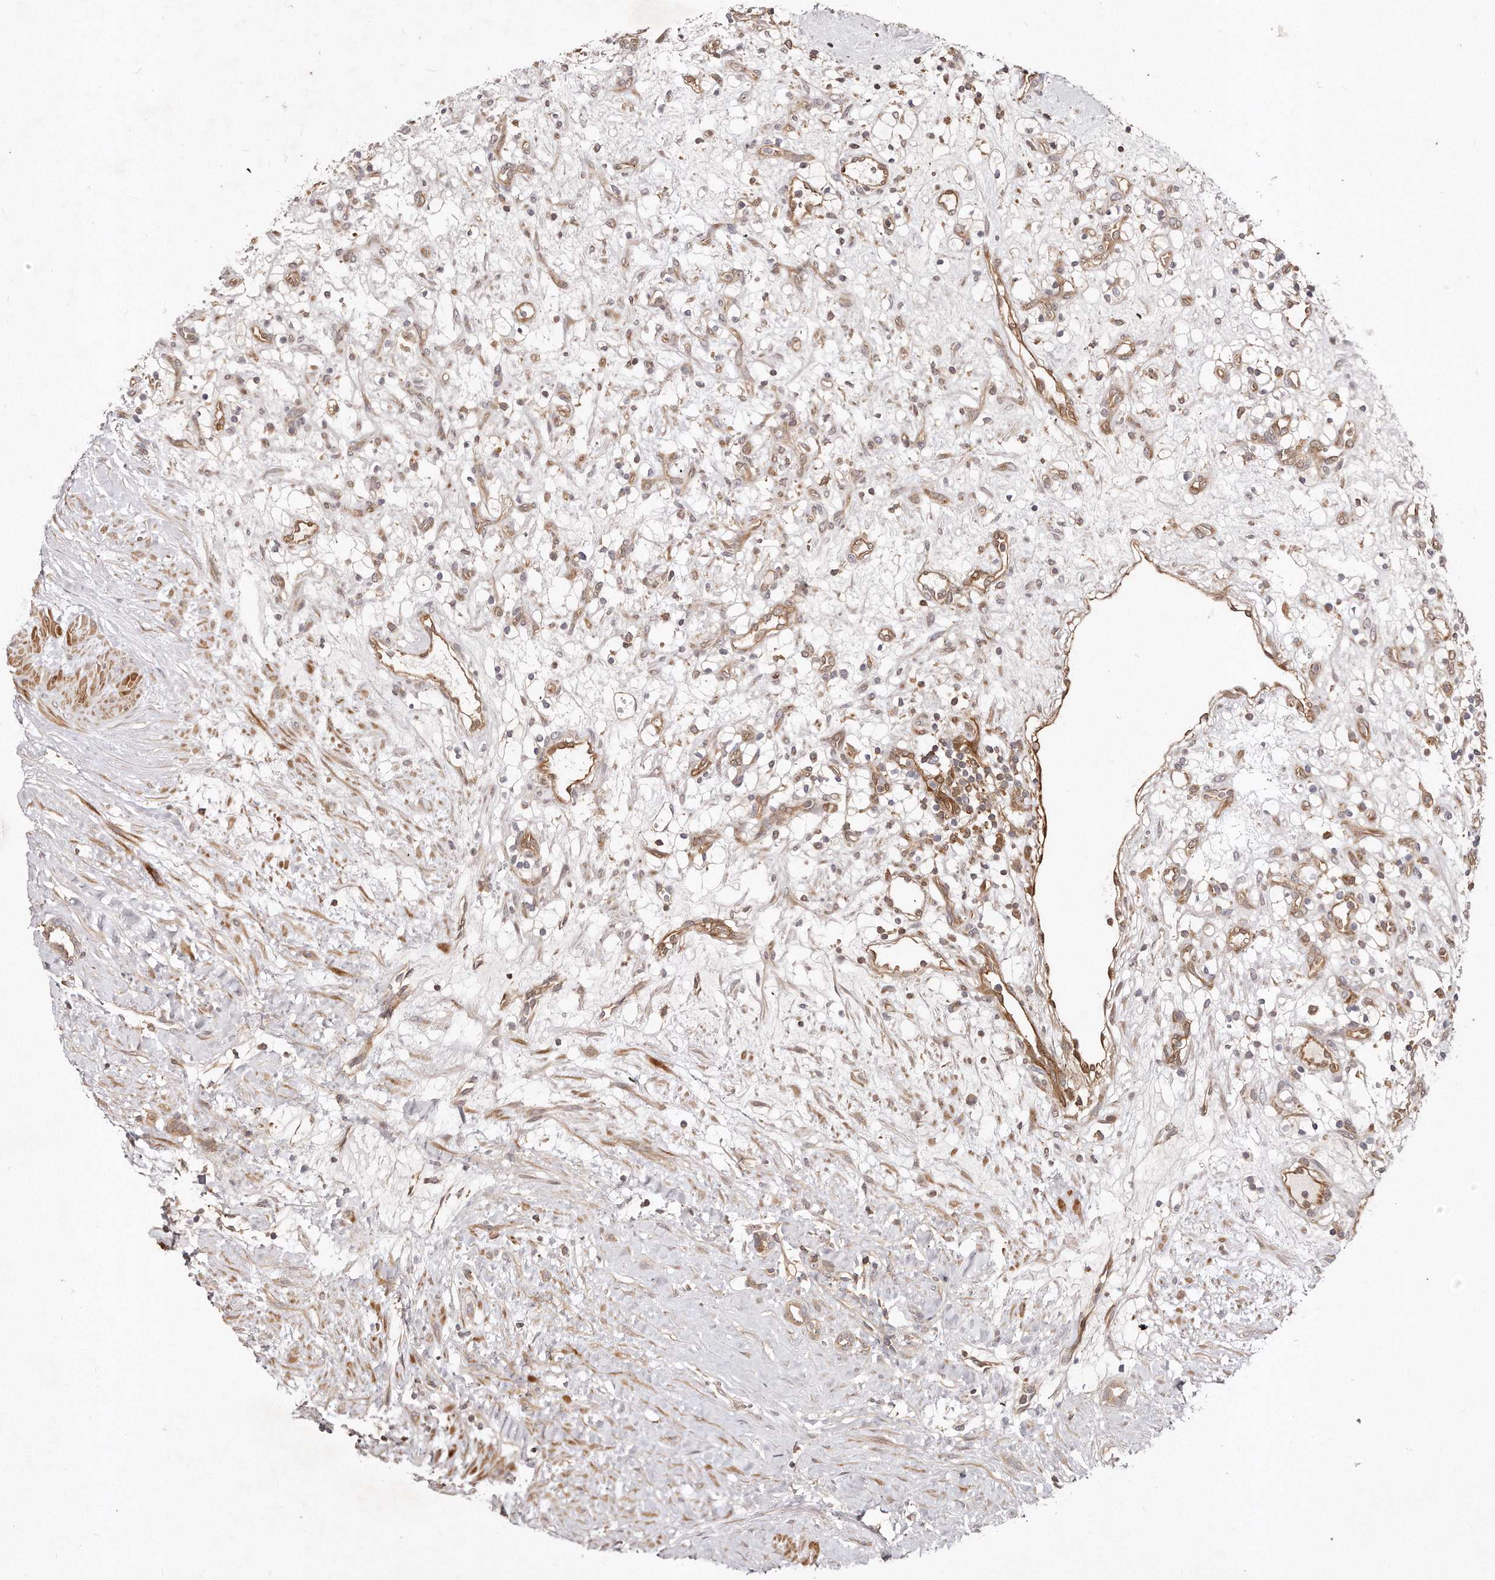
{"staining": {"intensity": "negative", "quantity": "none", "location": "none"}, "tissue": "renal cancer", "cell_type": "Tumor cells", "image_type": "cancer", "snomed": [{"axis": "morphology", "description": "Adenocarcinoma, NOS"}, {"axis": "topography", "description": "Kidney"}], "caption": "Renal cancer (adenocarcinoma) was stained to show a protein in brown. There is no significant positivity in tumor cells.", "gene": "GBP4", "patient": {"sex": "female", "age": 57}}